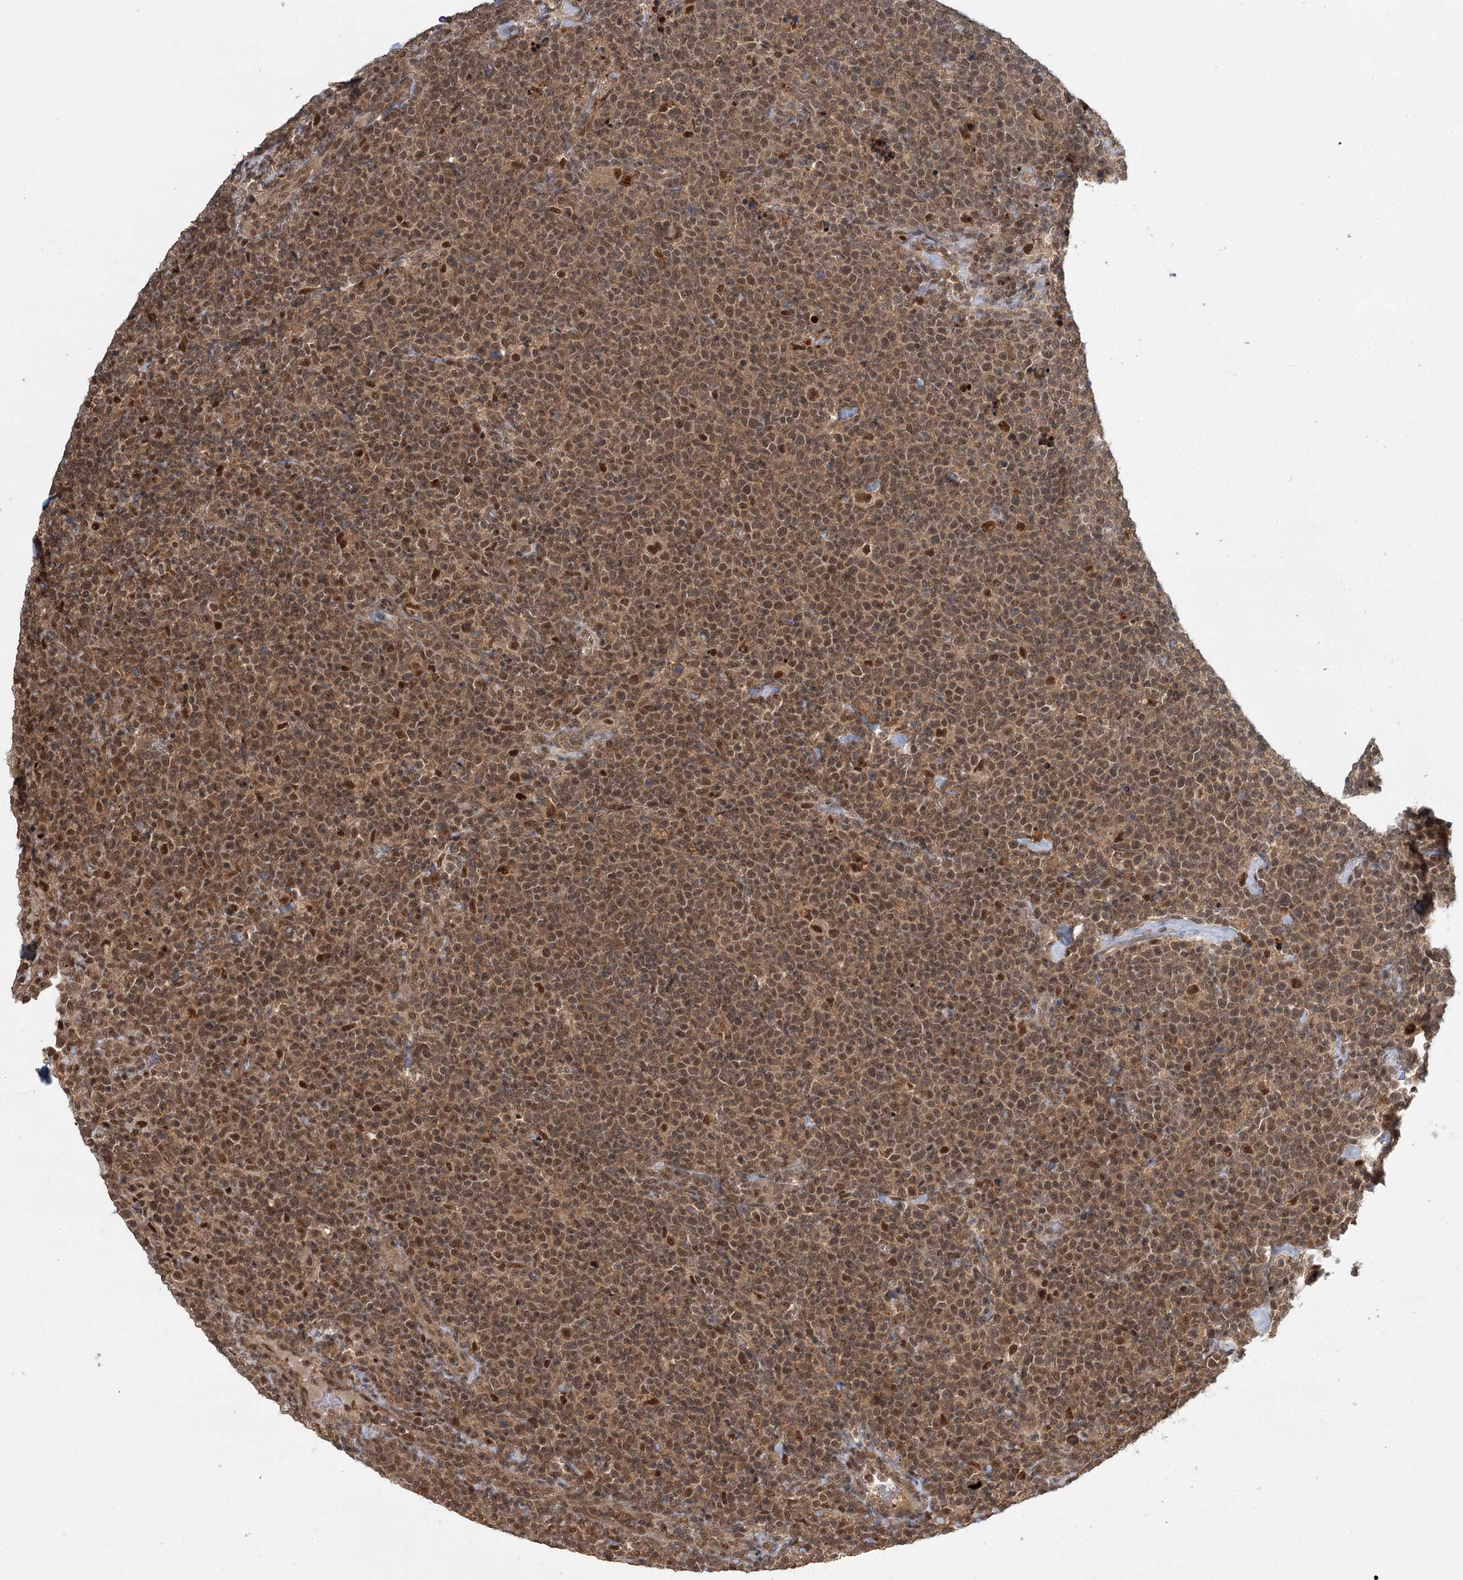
{"staining": {"intensity": "moderate", "quantity": ">75%", "location": "cytoplasmic/membranous,nuclear"}, "tissue": "lymphoma", "cell_type": "Tumor cells", "image_type": "cancer", "snomed": [{"axis": "morphology", "description": "Malignant lymphoma, non-Hodgkin's type, High grade"}, {"axis": "topography", "description": "Lymph node"}], "caption": "Lymphoma was stained to show a protein in brown. There is medium levels of moderate cytoplasmic/membranous and nuclear staining in about >75% of tumor cells.", "gene": "N6AMT1", "patient": {"sex": "male", "age": 61}}